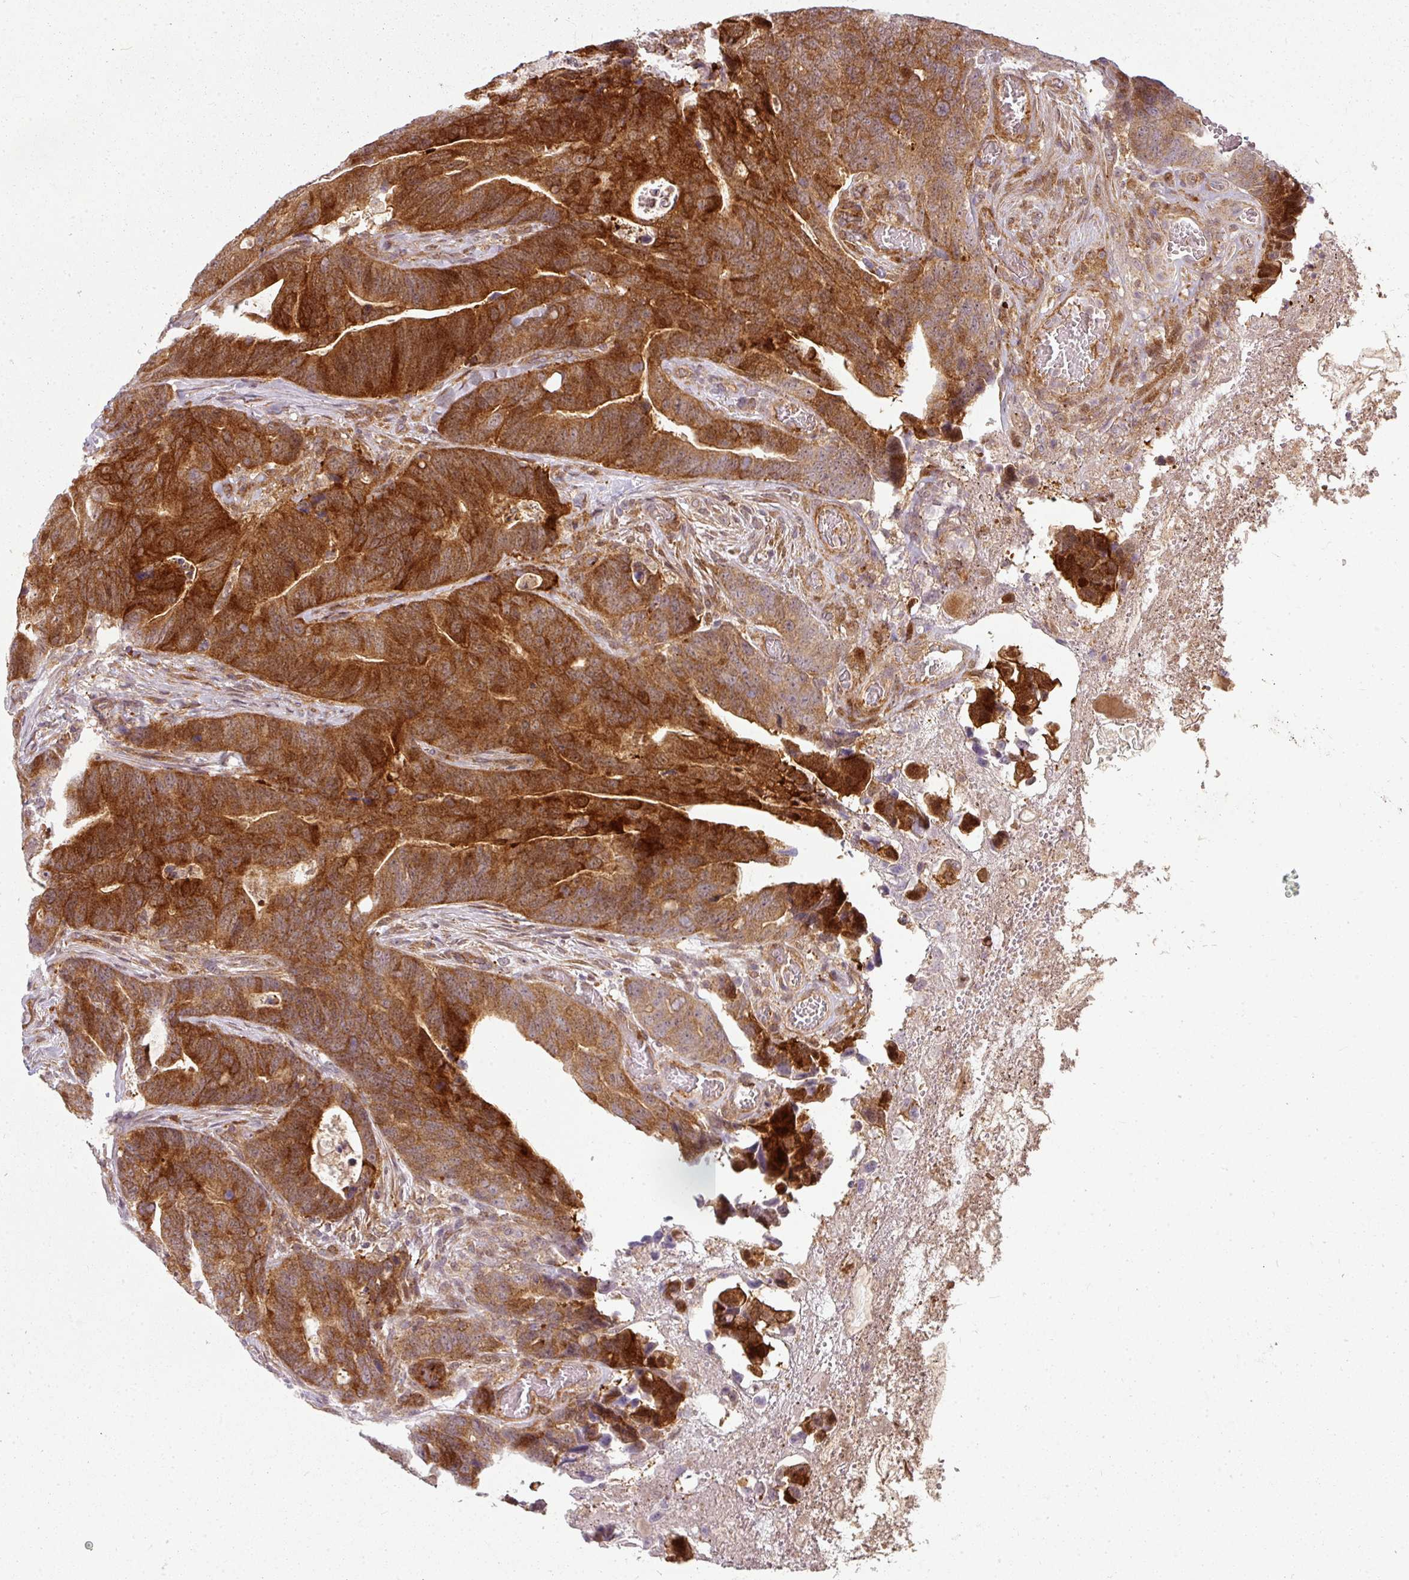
{"staining": {"intensity": "strong", "quantity": ">75%", "location": "cytoplasmic/membranous"}, "tissue": "colorectal cancer", "cell_type": "Tumor cells", "image_type": "cancer", "snomed": [{"axis": "morphology", "description": "Adenocarcinoma, NOS"}, {"axis": "topography", "description": "Colon"}], "caption": "A high-resolution micrograph shows immunohistochemistry (IHC) staining of adenocarcinoma (colorectal), which demonstrates strong cytoplasmic/membranous expression in approximately >75% of tumor cells.", "gene": "CLIC1", "patient": {"sex": "female", "age": 82}}